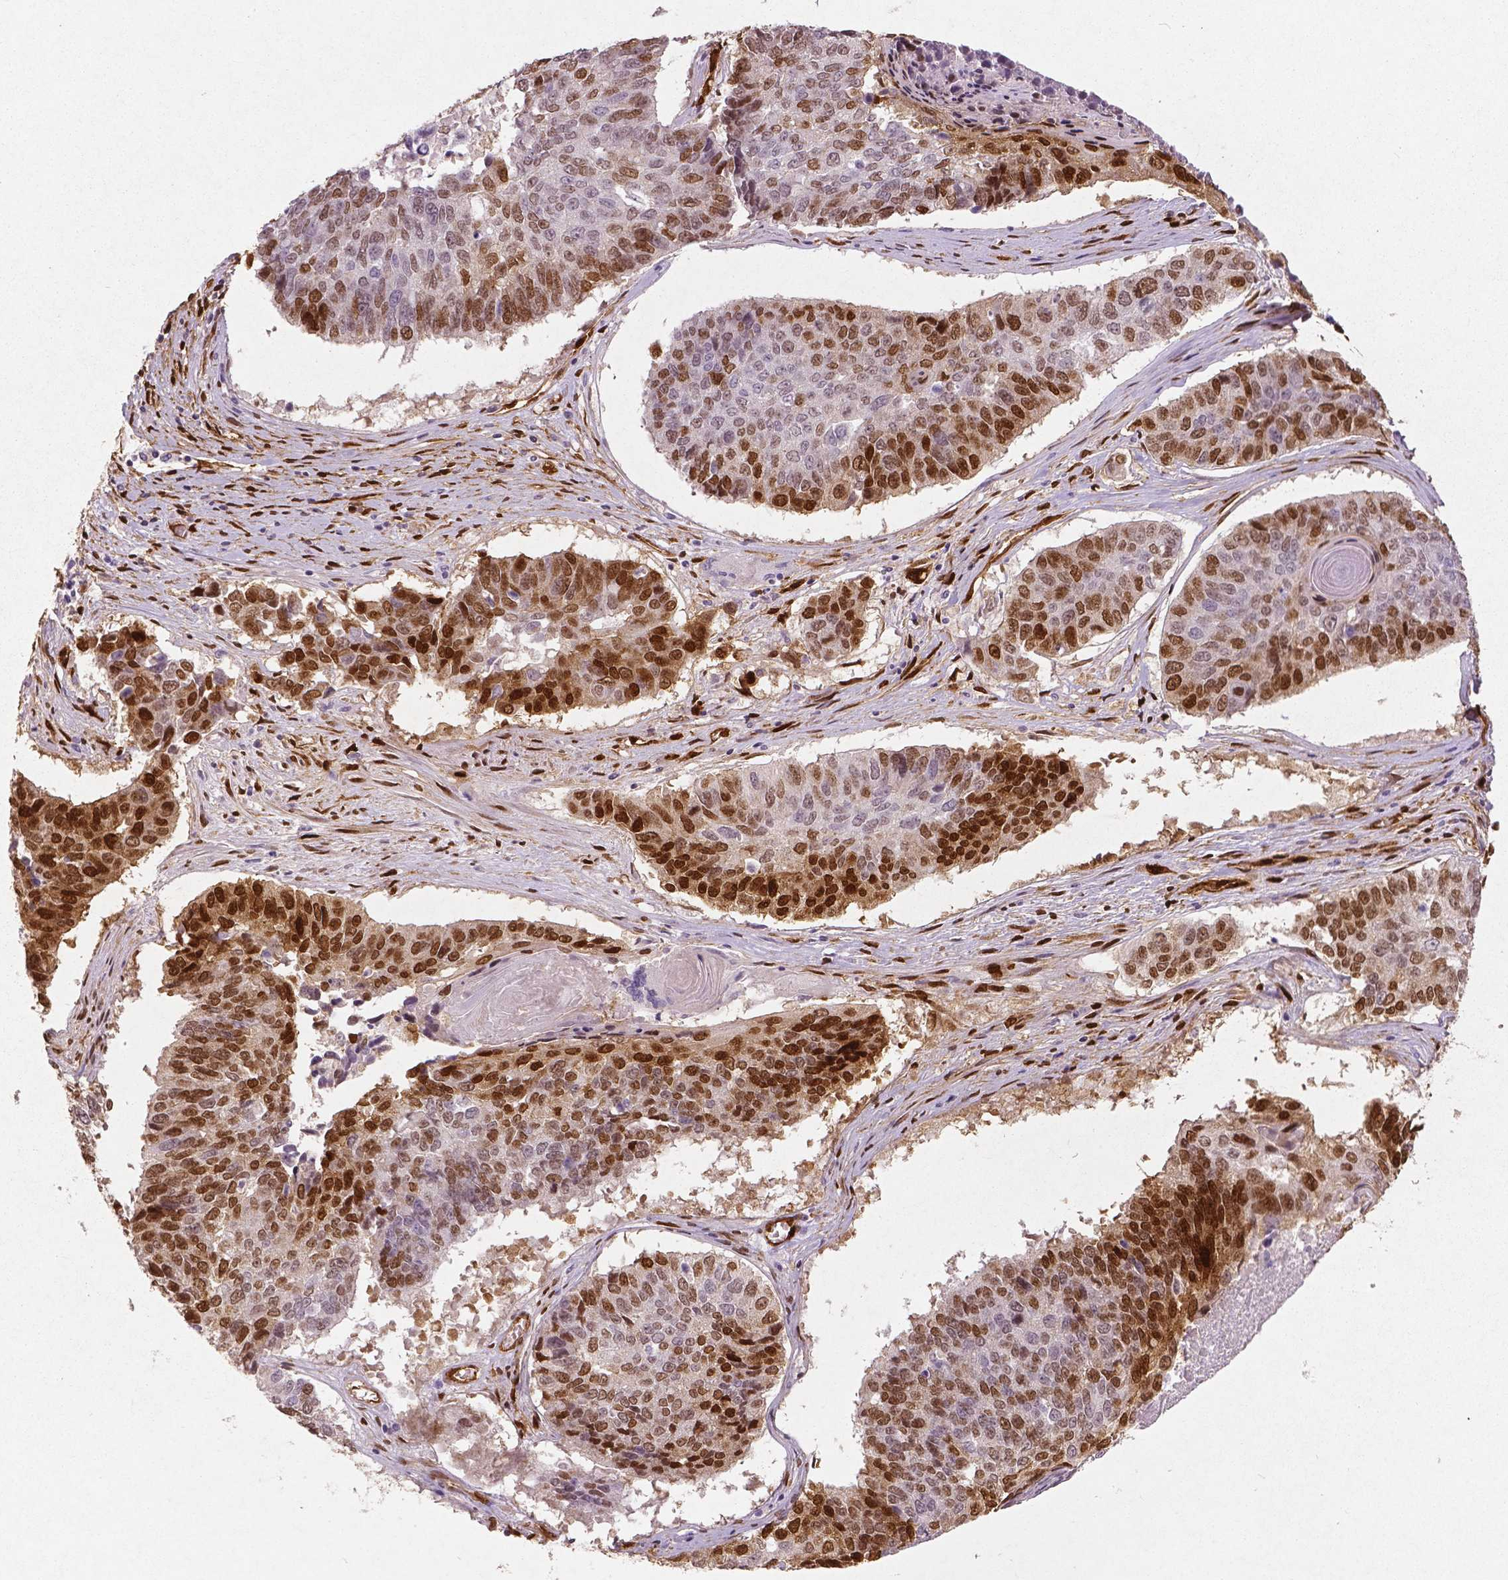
{"staining": {"intensity": "moderate", "quantity": ">75%", "location": "cytoplasmic/membranous,nuclear"}, "tissue": "lung cancer", "cell_type": "Tumor cells", "image_type": "cancer", "snomed": [{"axis": "morphology", "description": "Squamous cell carcinoma, NOS"}, {"axis": "topography", "description": "Lung"}], "caption": "Human lung squamous cell carcinoma stained for a protein (brown) reveals moderate cytoplasmic/membranous and nuclear positive positivity in approximately >75% of tumor cells.", "gene": "WWTR1", "patient": {"sex": "male", "age": 73}}